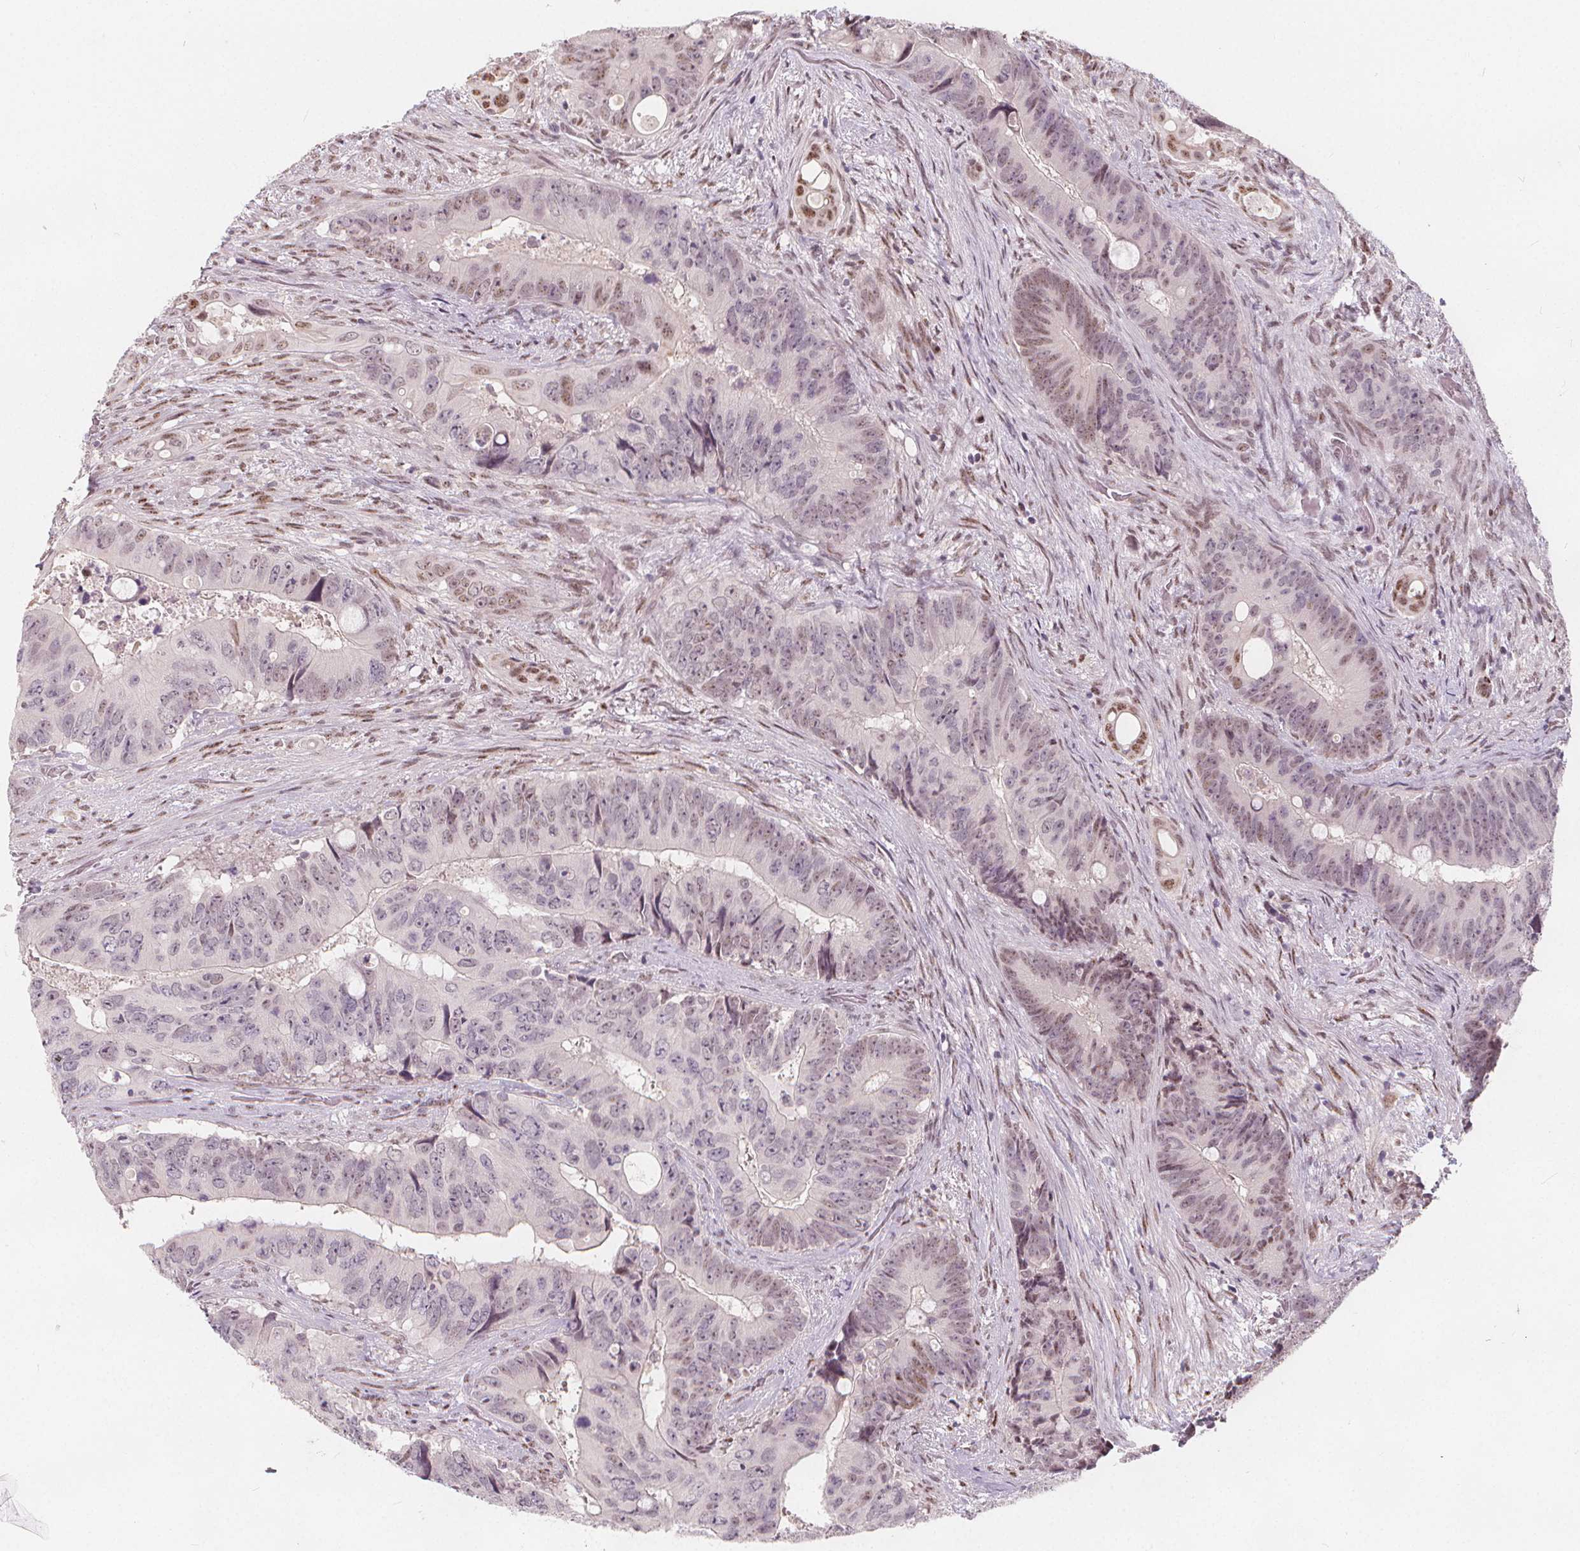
{"staining": {"intensity": "negative", "quantity": "none", "location": "none"}, "tissue": "colorectal cancer", "cell_type": "Tumor cells", "image_type": "cancer", "snomed": [{"axis": "morphology", "description": "Adenocarcinoma, NOS"}, {"axis": "topography", "description": "Rectum"}], "caption": "IHC micrograph of neoplastic tissue: colorectal adenocarcinoma stained with DAB (3,3'-diaminobenzidine) shows no significant protein staining in tumor cells. (DAB immunohistochemistry visualized using brightfield microscopy, high magnification).", "gene": "DRC3", "patient": {"sex": "male", "age": 78}}